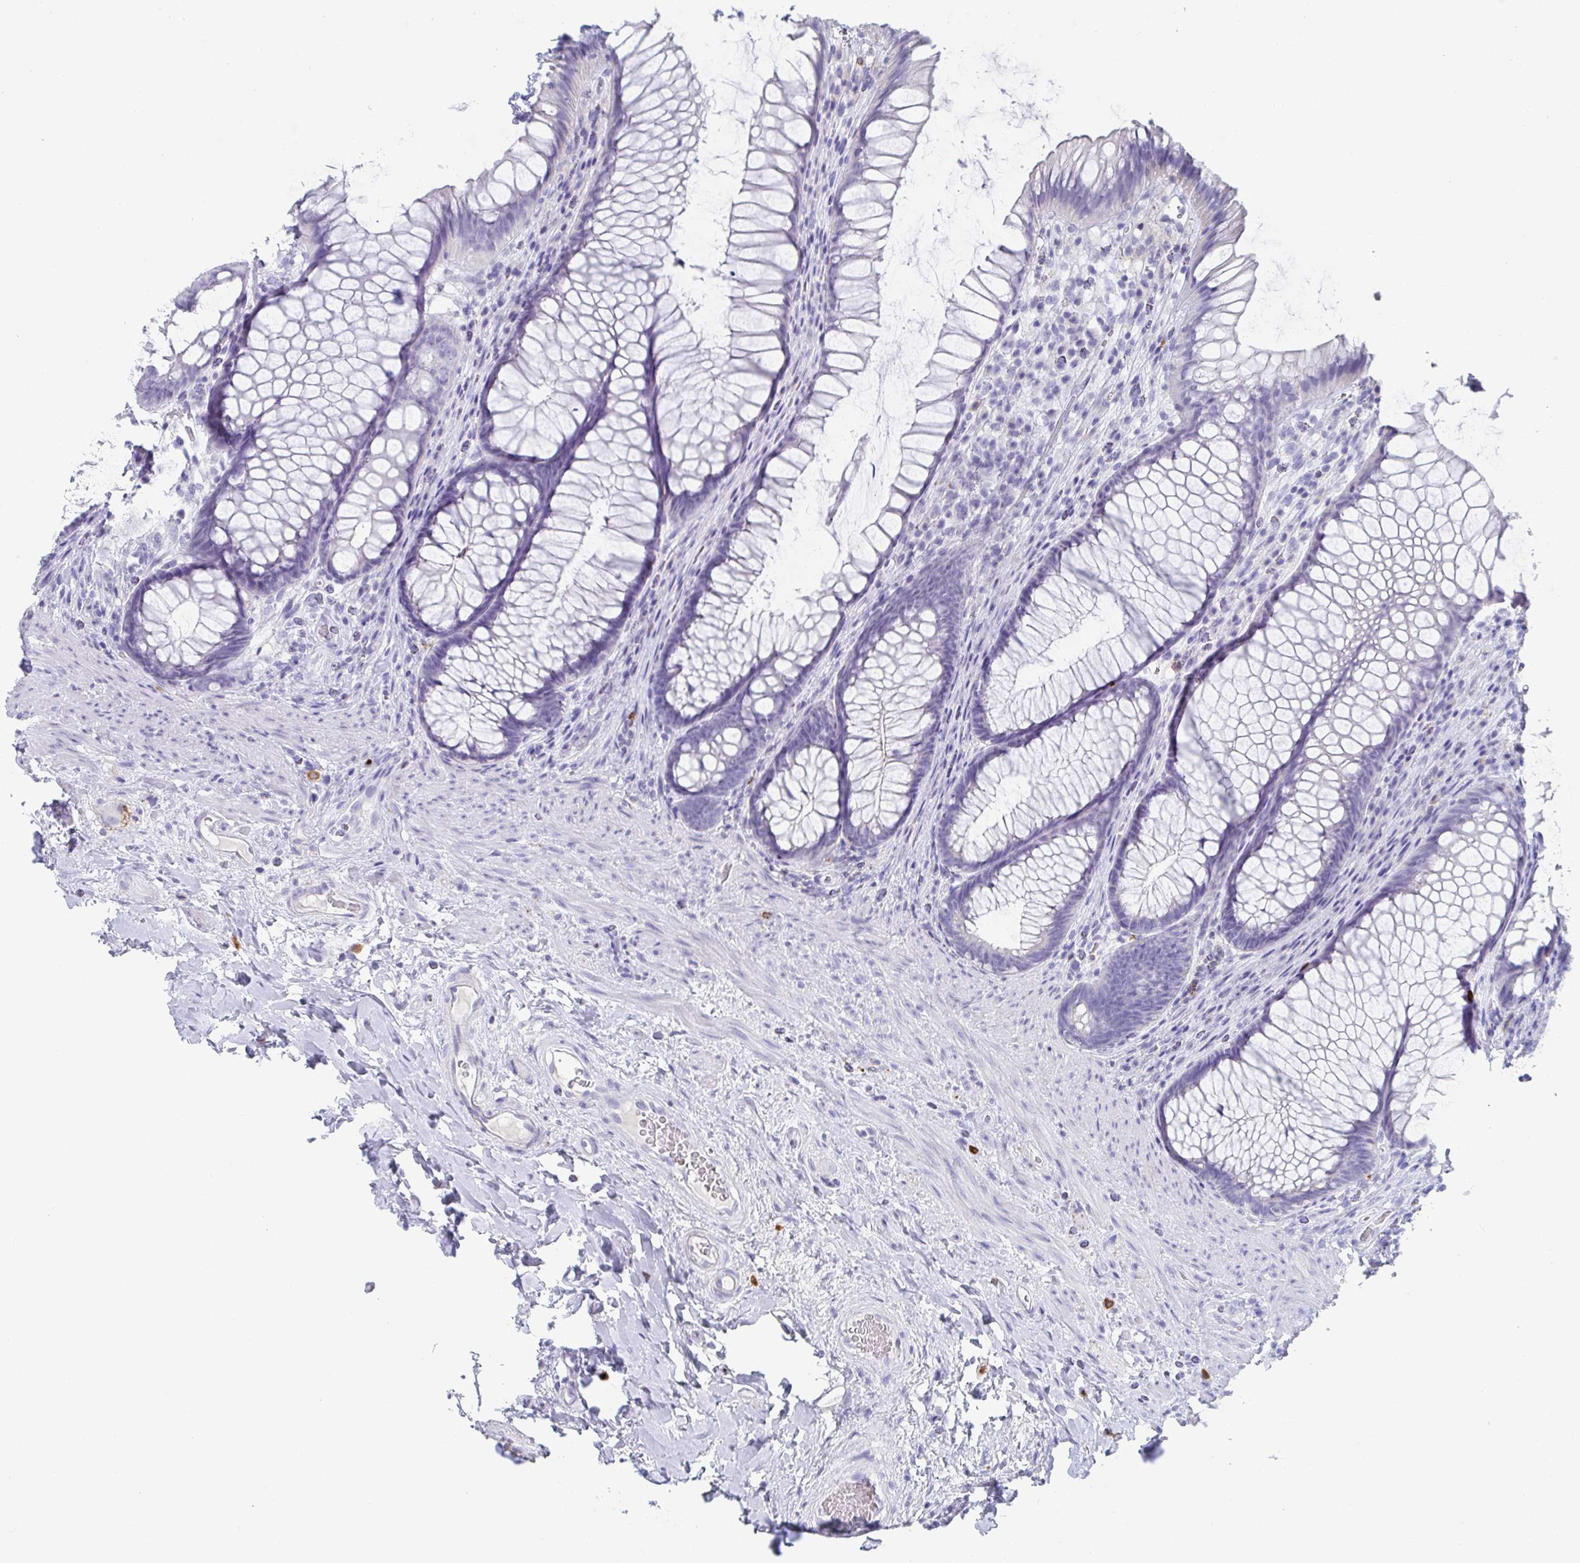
{"staining": {"intensity": "negative", "quantity": "none", "location": "none"}, "tissue": "rectum", "cell_type": "Glandular cells", "image_type": "normal", "snomed": [{"axis": "morphology", "description": "Normal tissue, NOS"}, {"axis": "topography", "description": "Rectum"}], "caption": "This histopathology image is of benign rectum stained with immunohistochemistry (IHC) to label a protein in brown with the nuclei are counter-stained blue. There is no staining in glandular cells.", "gene": "PLA2G1B", "patient": {"sex": "male", "age": 53}}